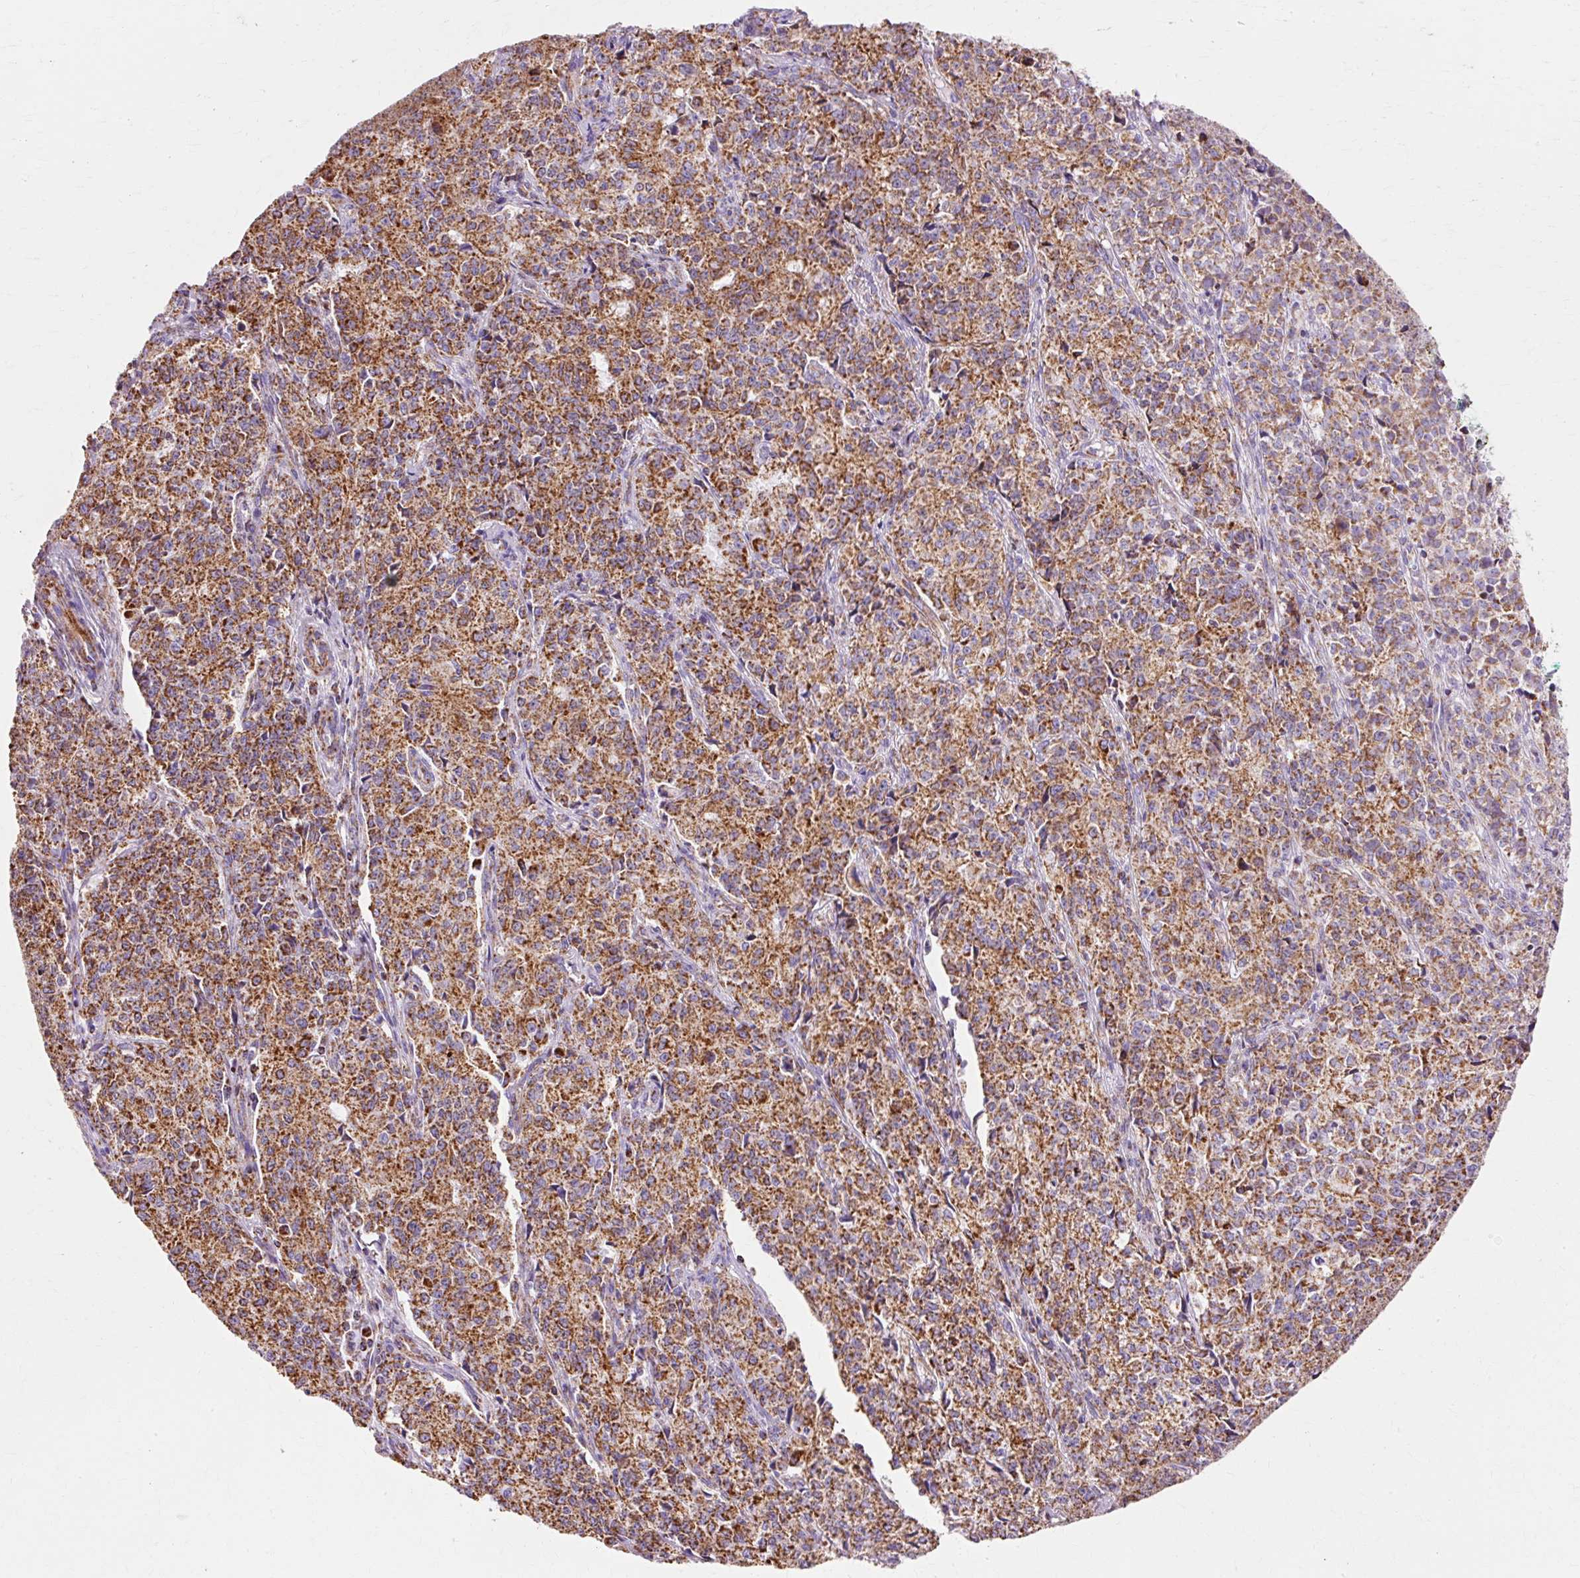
{"staining": {"intensity": "strong", "quantity": ">75%", "location": "cytoplasmic/membranous"}, "tissue": "endometrial cancer", "cell_type": "Tumor cells", "image_type": "cancer", "snomed": [{"axis": "morphology", "description": "Adenocarcinoma, NOS"}, {"axis": "topography", "description": "Endometrium"}], "caption": "High-power microscopy captured an immunohistochemistry (IHC) image of endometrial cancer, revealing strong cytoplasmic/membranous expression in approximately >75% of tumor cells.", "gene": "ATP5PO", "patient": {"sex": "female", "age": 50}}